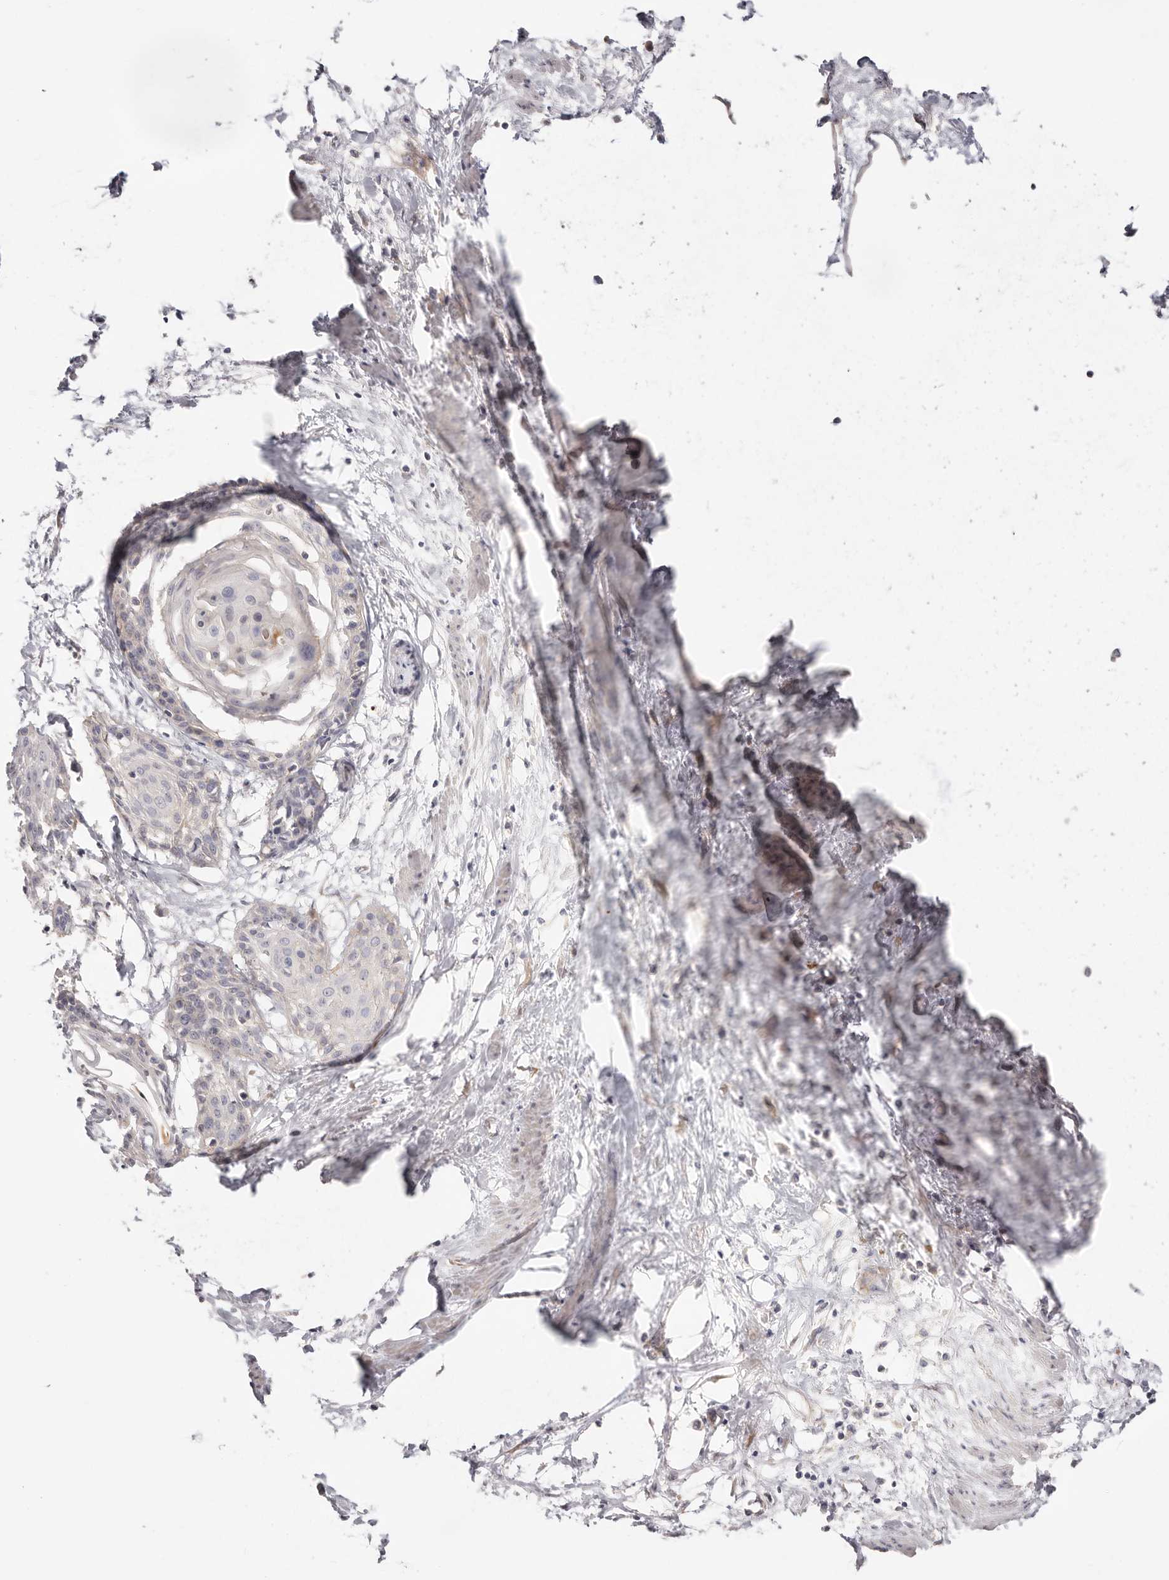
{"staining": {"intensity": "negative", "quantity": "none", "location": "none"}, "tissue": "cervical cancer", "cell_type": "Tumor cells", "image_type": "cancer", "snomed": [{"axis": "morphology", "description": "Squamous cell carcinoma, NOS"}, {"axis": "topography", "description": "Cervix"}], "caption": "This photomicrograph is of squamous cell carcinoma (cervical) stained with immunohistochemistry to label a protein in brown with the nuclei are counter-stained blue. There is no expression in tumor cells.", "gene": "SLC35B2", "patient": {"sex": "female", "age": 57}}